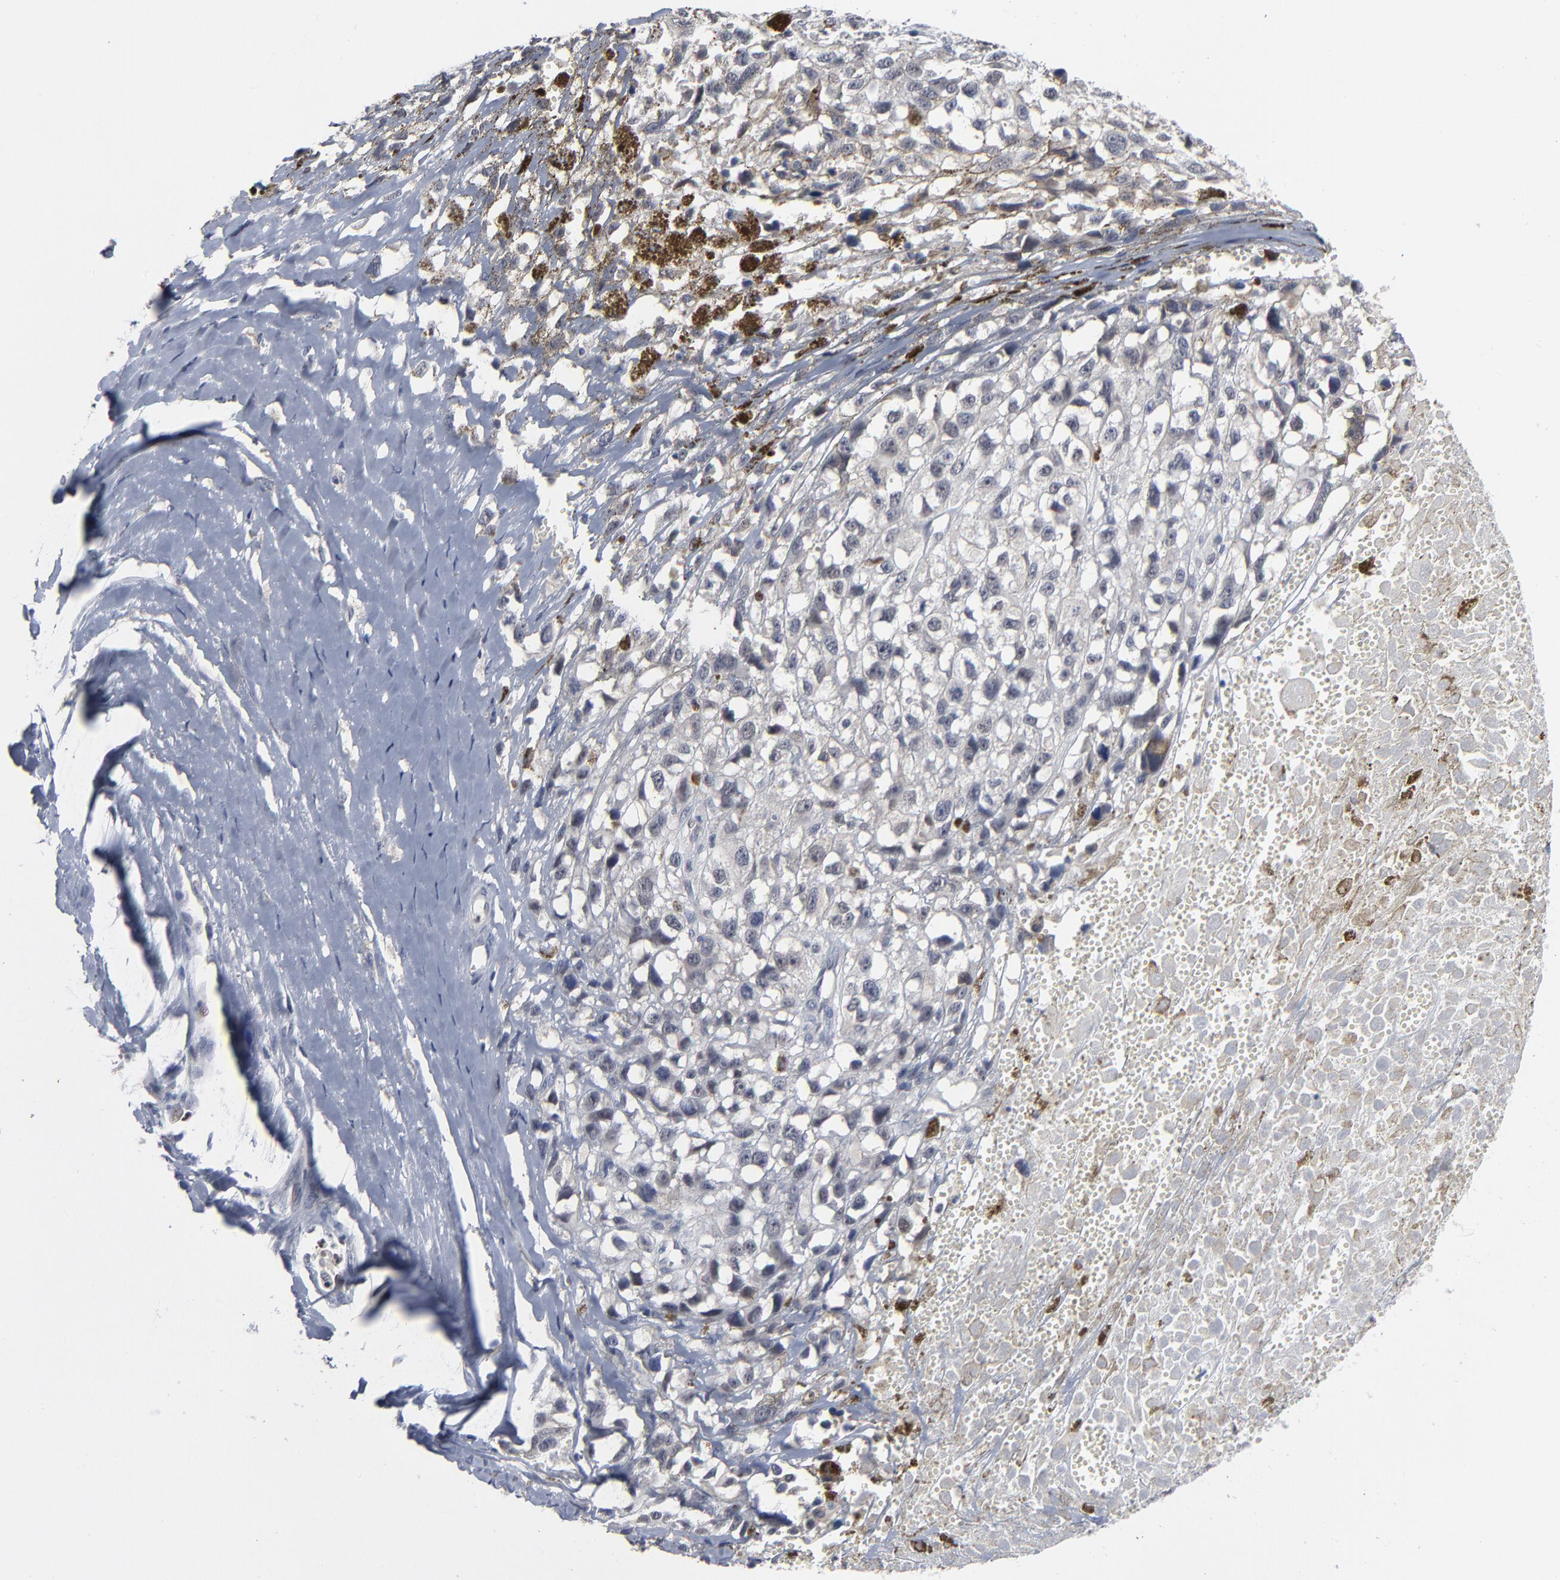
{"staining": {"intensity": "negative", "quantity": "none", "location": "none"}, "tissue": "melanoma", "cell_type": "Tumor cells", "image_type": "cancer", "snomed": [{"axis": "morphology", "description": "Malignant melanoma, Metastatic site"}, {"axis": "topography", "description": "Lymph node"}], "caption": "Malignant melanoma (metastatic site) stained for a protein using IHC shows no positivity tumor cells.", "gene": "FOXN2", "patient": {"sex": "male", "age": 59}}